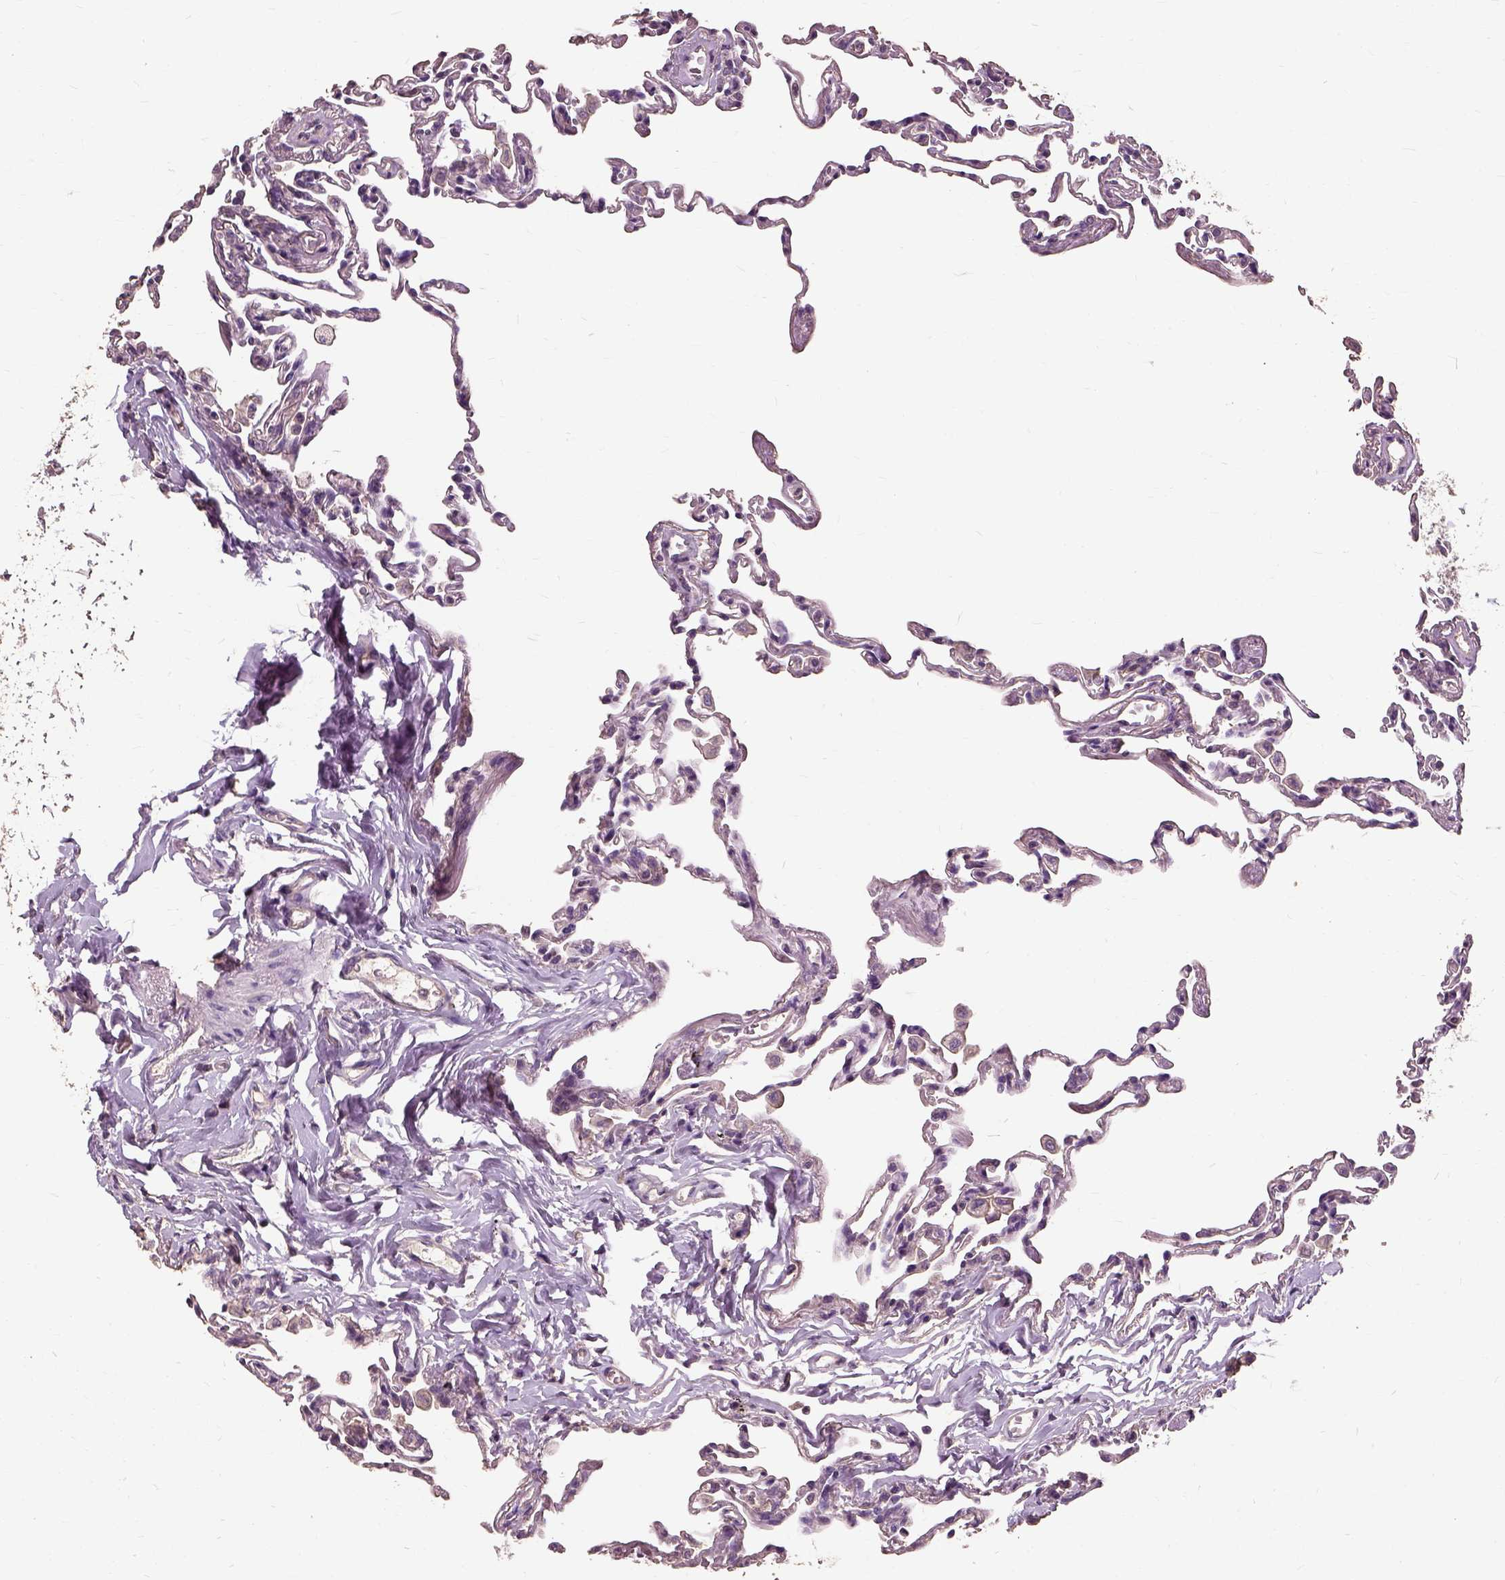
{"staining": {"intensity": "negative", "quantity": "none", "location": "none"}, "tissue": "lung", "cell_type": "Alveolar cells", "image_type": "normal", "snomed": [{"axis": "morphology", "description": "Normal tissue, NOS"}, {"axis": "topography", "description": "Lung"}], "caption": "The immunohistochemistry histopathology image has no significant staining in alveolar cells of lung. (Brightfield microscopy of DAB (3,3'-diaminobenzidine) IHC at high magnification).", "gene": "PEA15", "patient": {"sex": "female", "age": 57}}